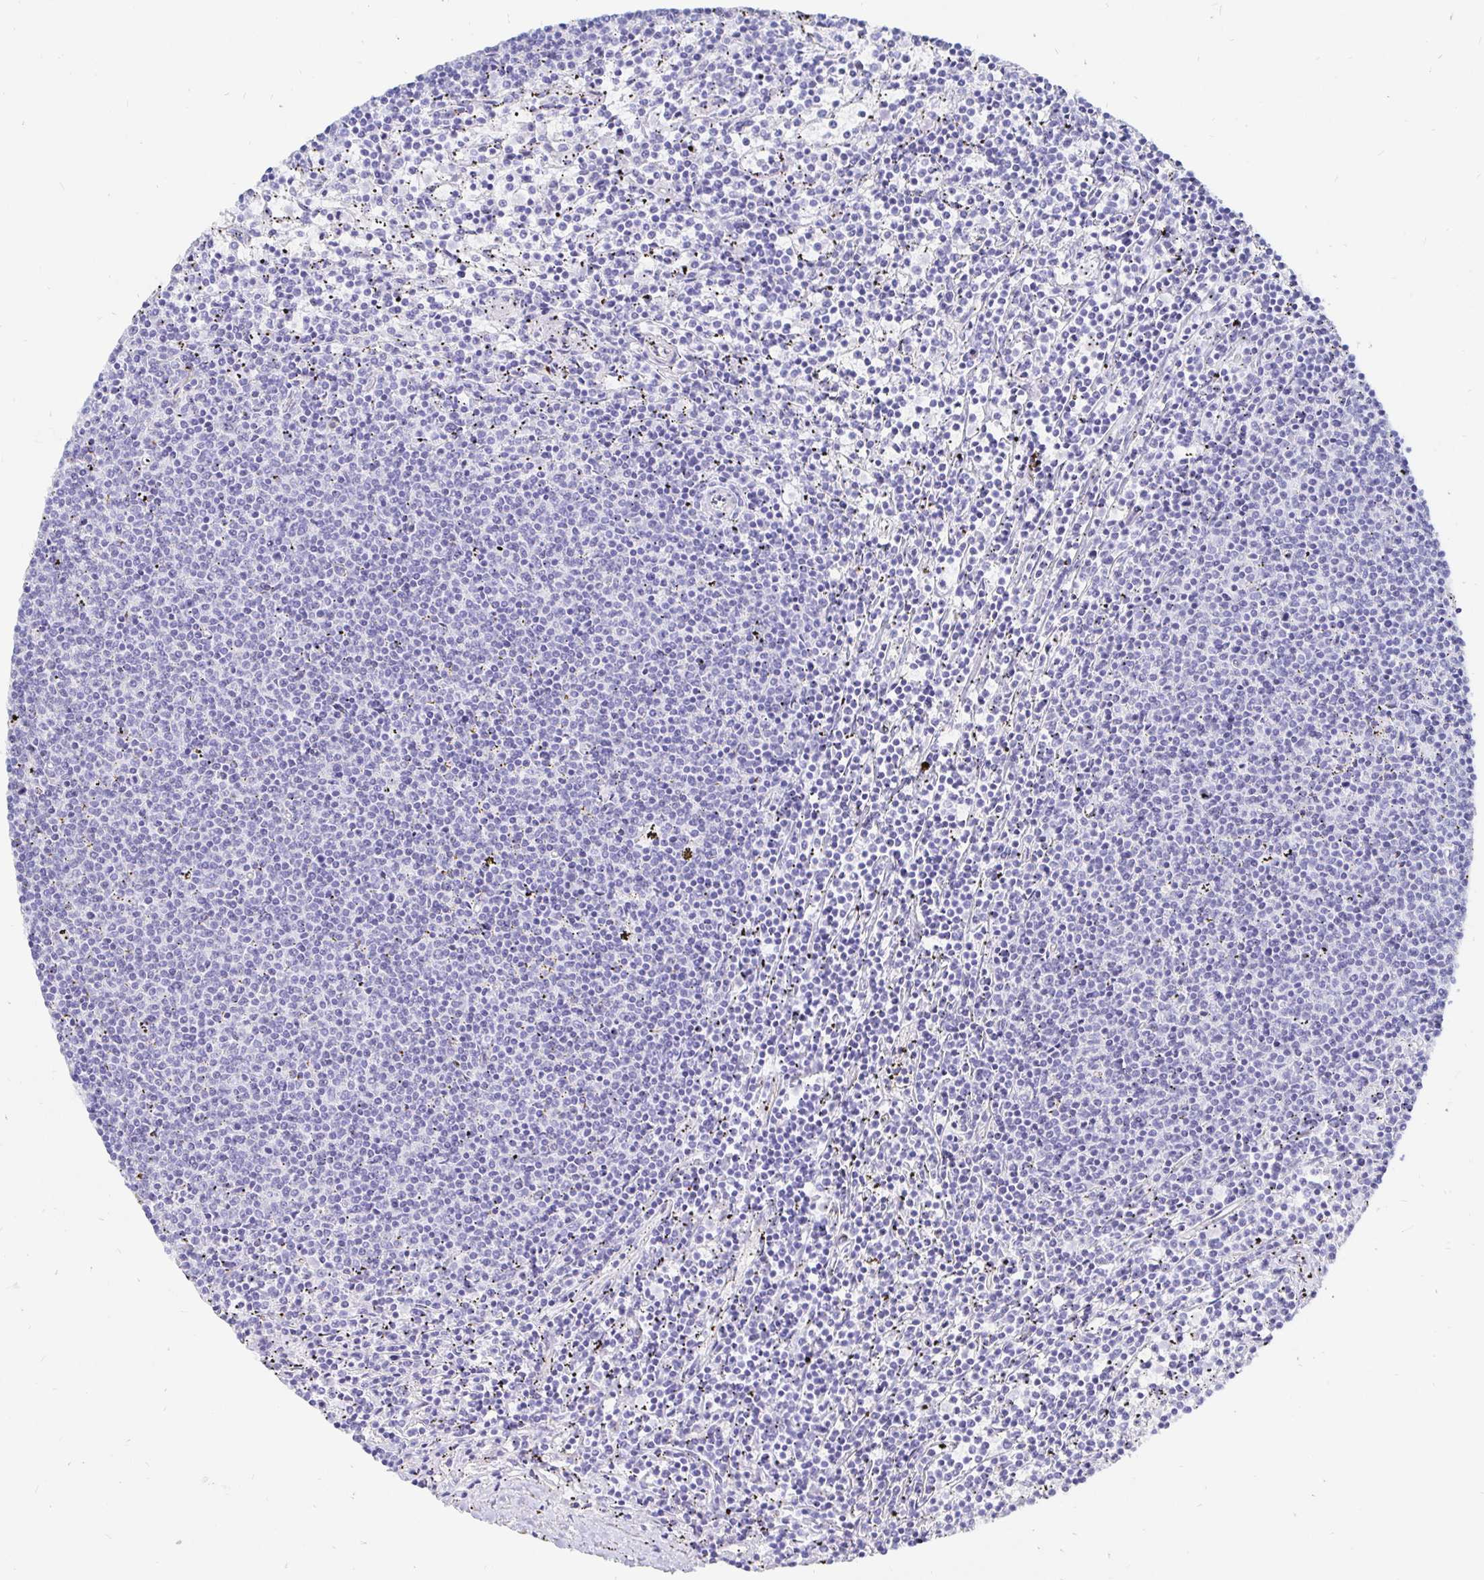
{"staining": {"intensity": "negative", "quantity": "none", "location": "none"}, "tissue": "lymphoma", "cell_type": "Tumor cells", "image_type": "cancer", "snomed": [{"axis": "morphology", "description": "Malignant lymphoma, non-Hodgkin's type, Low grade"}, {"axis": "topography", "description": "Spleen"}], "caption": "Immunohistochemistry histopathology image of neoplastic tissue: lymphoma stained with DAB (3,3'-diaminobenzidine) shows no significant protein expression in tumor cells.", "gene": "COX16", "patient": {"sex": "female", "age": 50}}